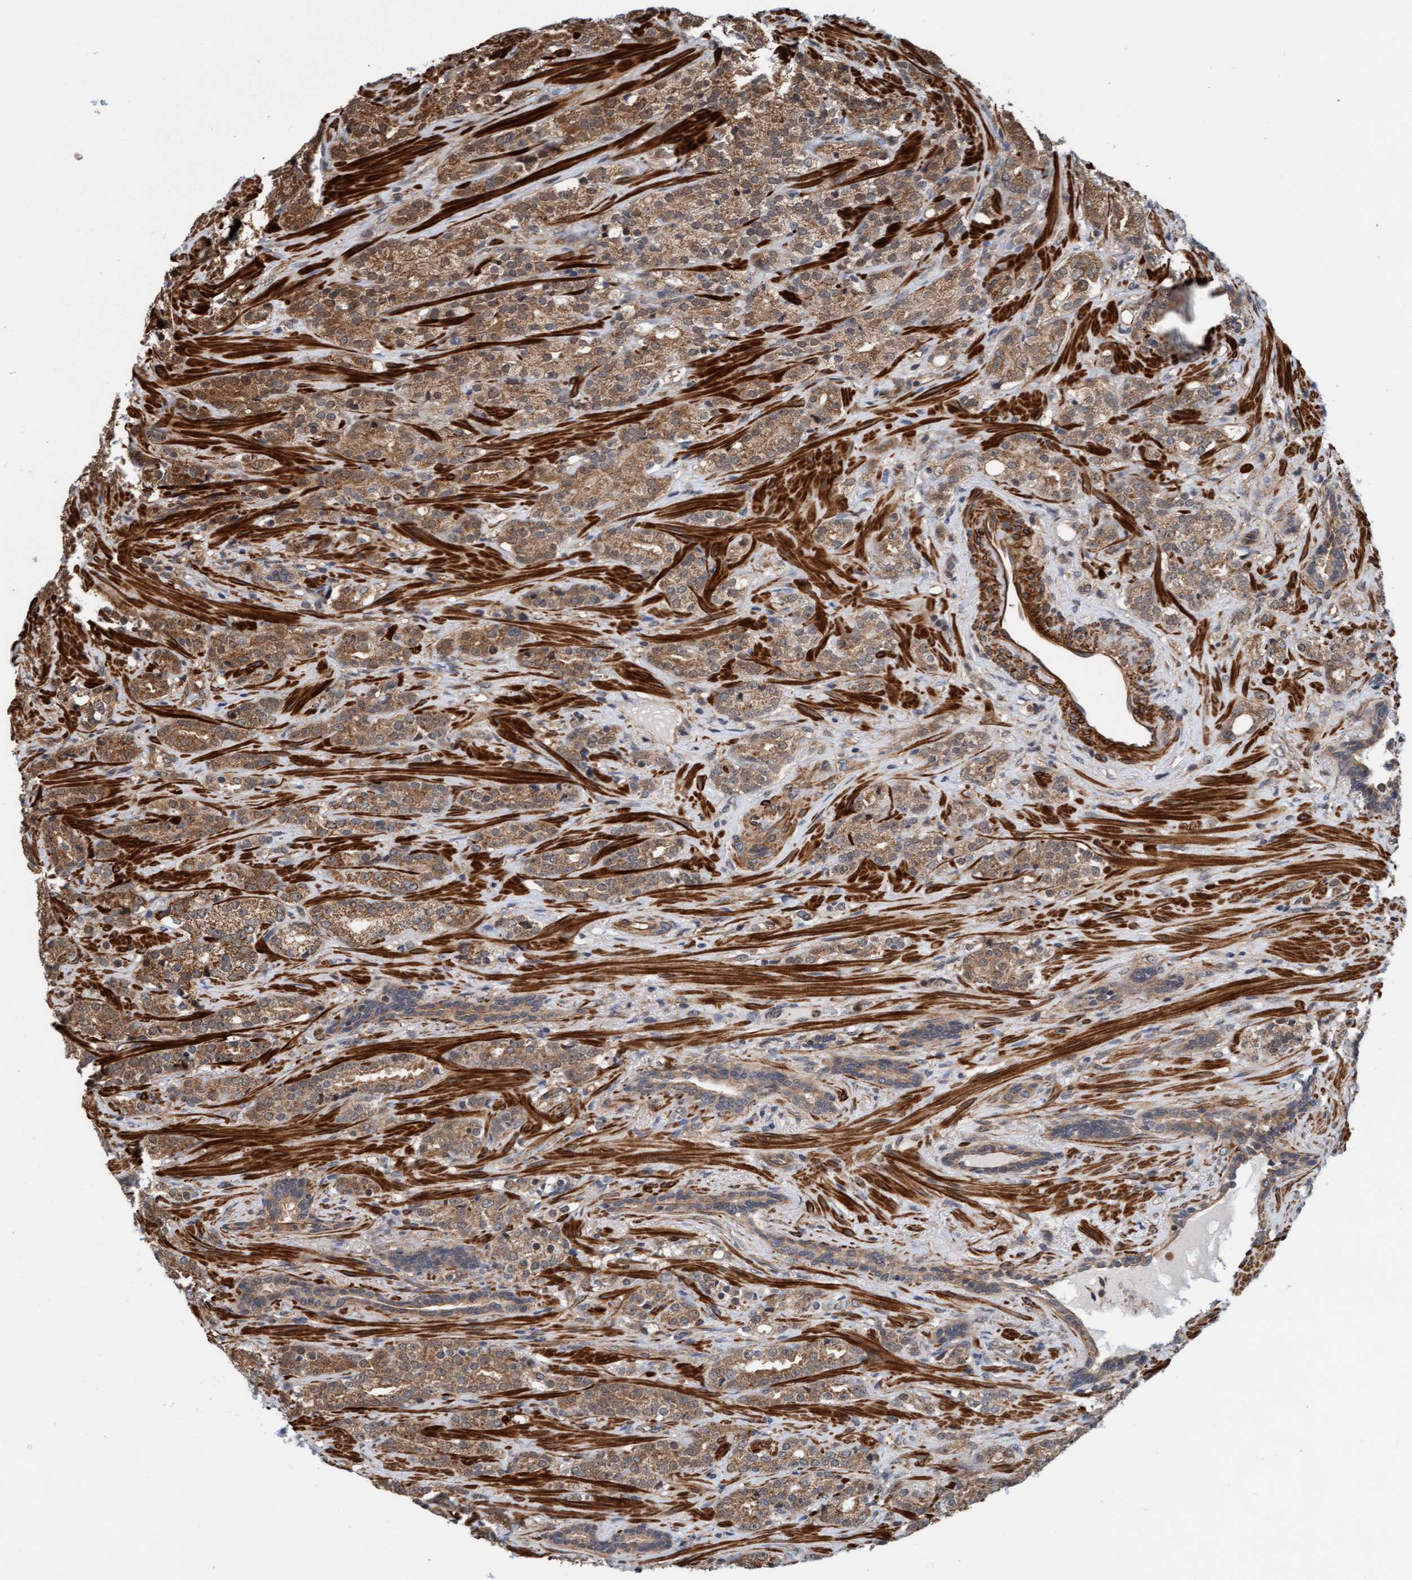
{"staining": {"intensity": "moderate", "quantity": ">75%", "location": "cytoplasmic/membranous"}, "tissue": "prostate cancer", "cell_type": "Tumor cells", "image_type": "cancer", "snomed": [{"axis": "morphology", "description": "Adenocarcinoma, High grade"}, {"axis": "topography", "description": "Prostate"}], "caption": "Tumor cells reveal medium levels of moderate cytoplasmic/membranous expression in approximately >75% of cells in prostate adenocarcinoma (high-grade).", "gene": "STXBP4", "patient": {"sex": "male", "age": 71}}